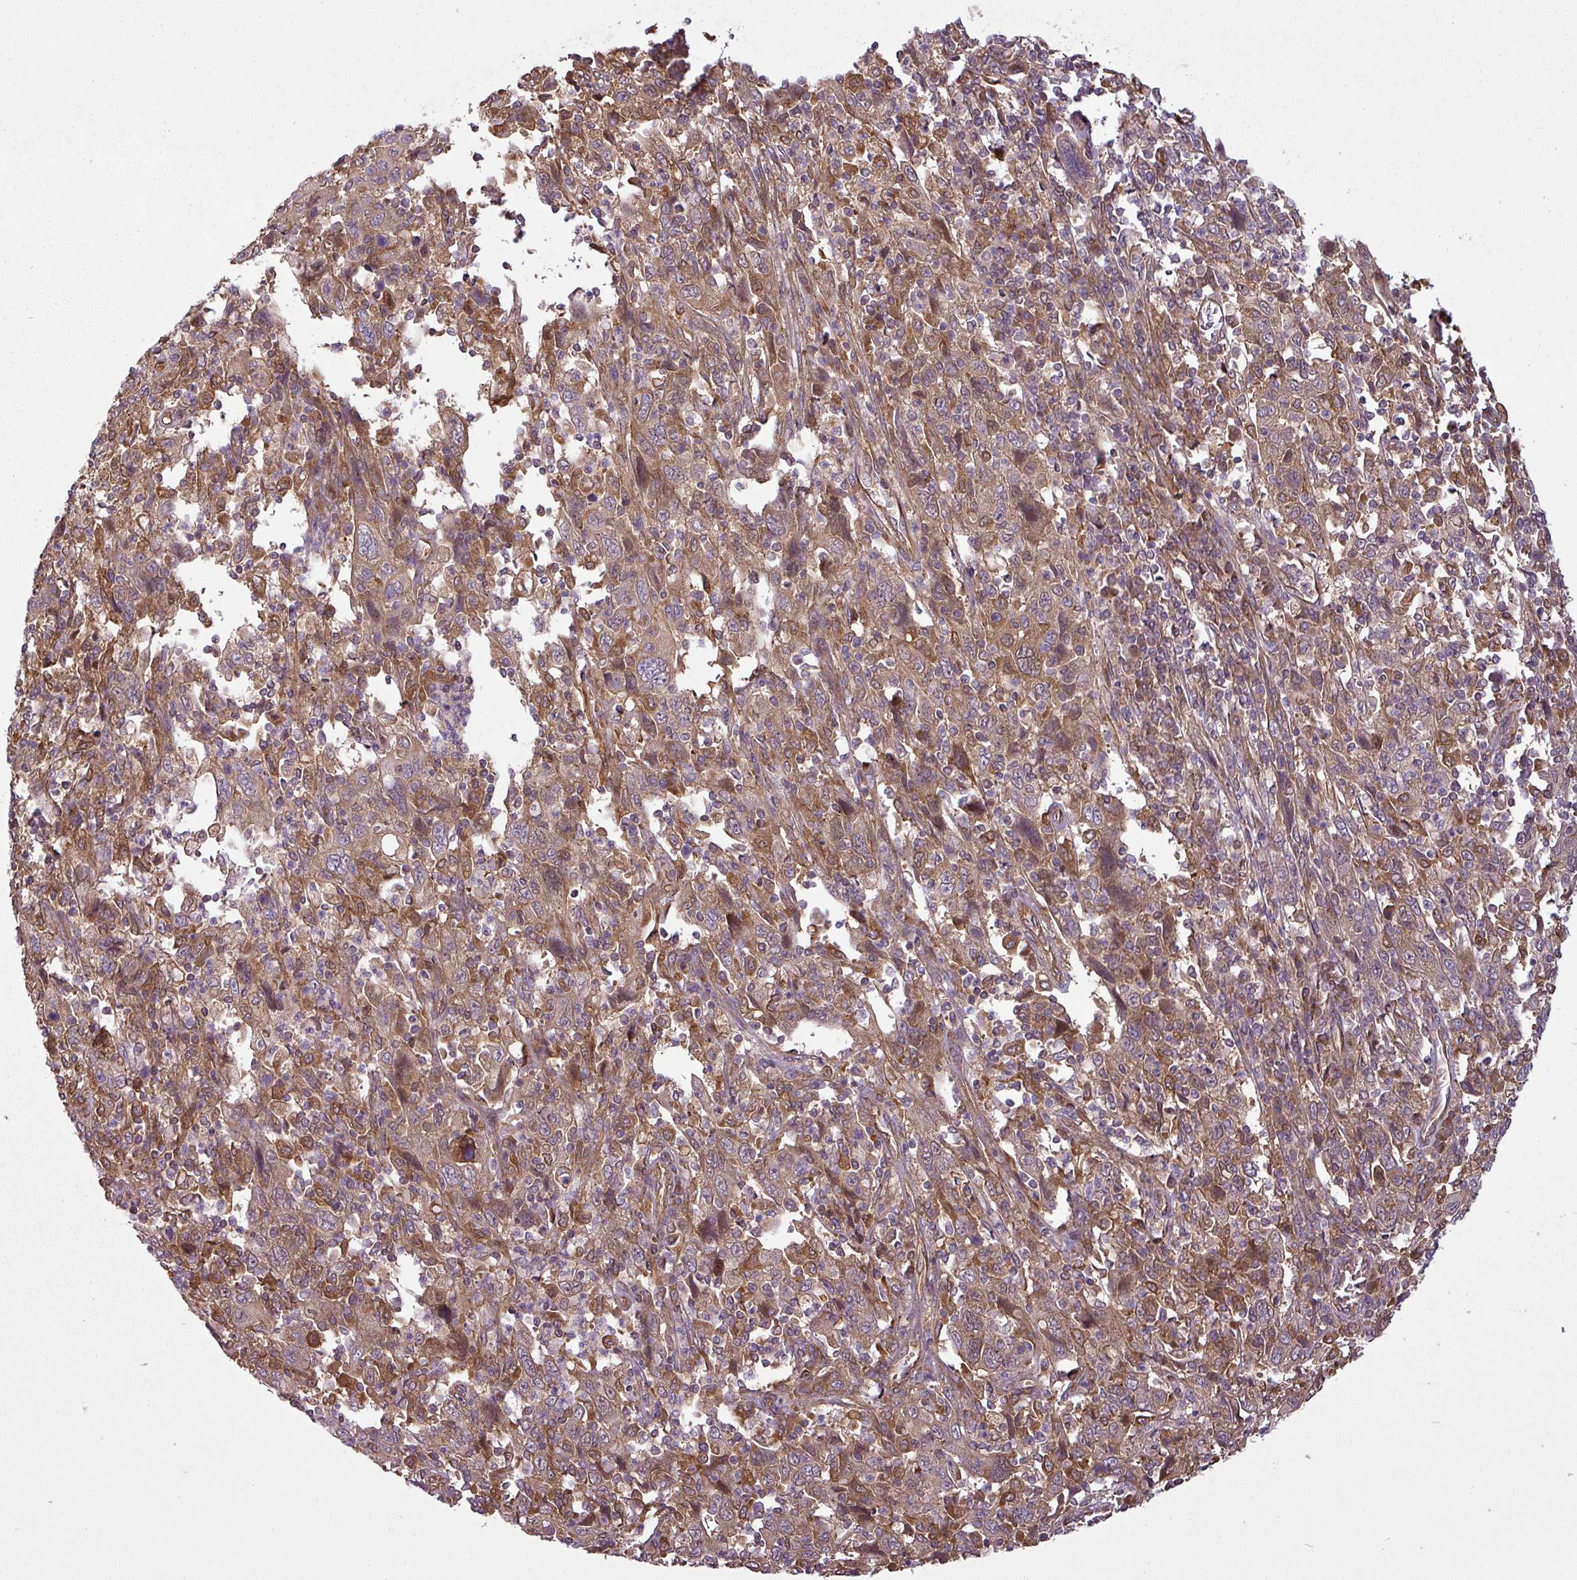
{"staining": {"intensity": "weak", "quantity": ">75%", "location": "cytoplasmic/membranous"}, "tissue": "cervical cancer", "cell_type": "Tumor cells", "image_type": "cancer", "snomed": [{"axis": "morphology", "description": "Squamous cell carcinoma, NOS"}, {"axis": "topography", "description": "Cervix"}], "caption": "High-magnification brightfield microscopy of cervical cancer (squamous cell carcinoma) stained with DAB (brown) and counterstained with hematoxylin (blue). tumor cells exhibit weak cytoplasmic/membranous expression is identified in about>75% of cells.", "gene": "SNRNP25", "patient": {"sex": "female", "age": 46}}